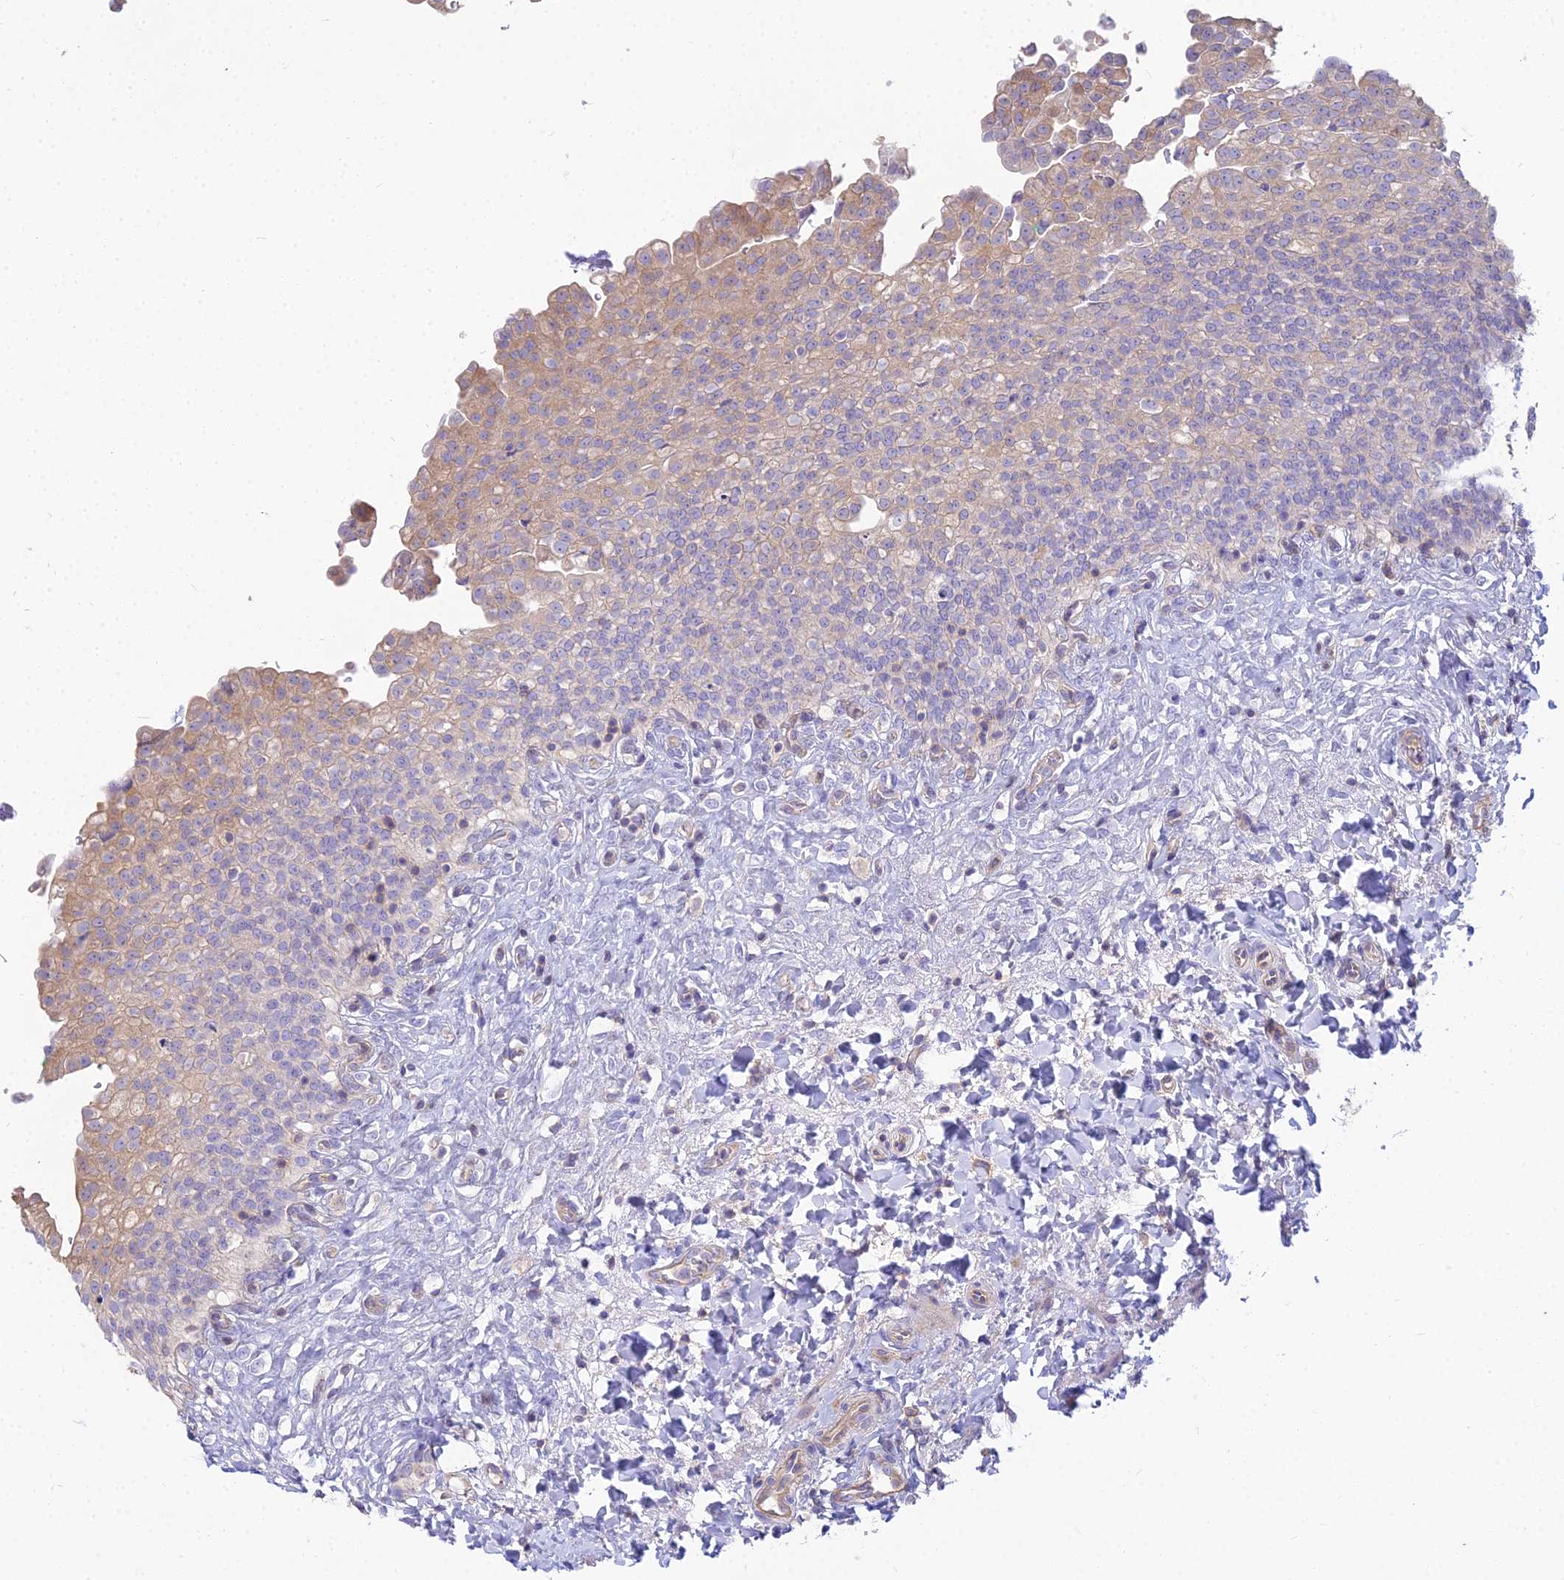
{"staining": {"intensity": "weak", "quantity": "25%-75%", "location": "cytoplasmic/membranous"}, "tissue": "urinary bladder", "cell_type": "Urothelial cells", "image_type": "normal", "snomed": [{"axis": "morphology", "description": "Urothelial carcinoma, High grade"}, {"axis": "topography", "description": "Urinary bladder"}], "caption": "DAB immunohistochemical staining of normal human urinary bladder displays weak cytoplasmic/membranous protein expression in approximately 25%-75% of urothelial cells. The protein of interest is shown in brown color, while the nuclei are stained blue.", "gene": "SMIM24", "patient": {"sex": "male", "age": 46}}